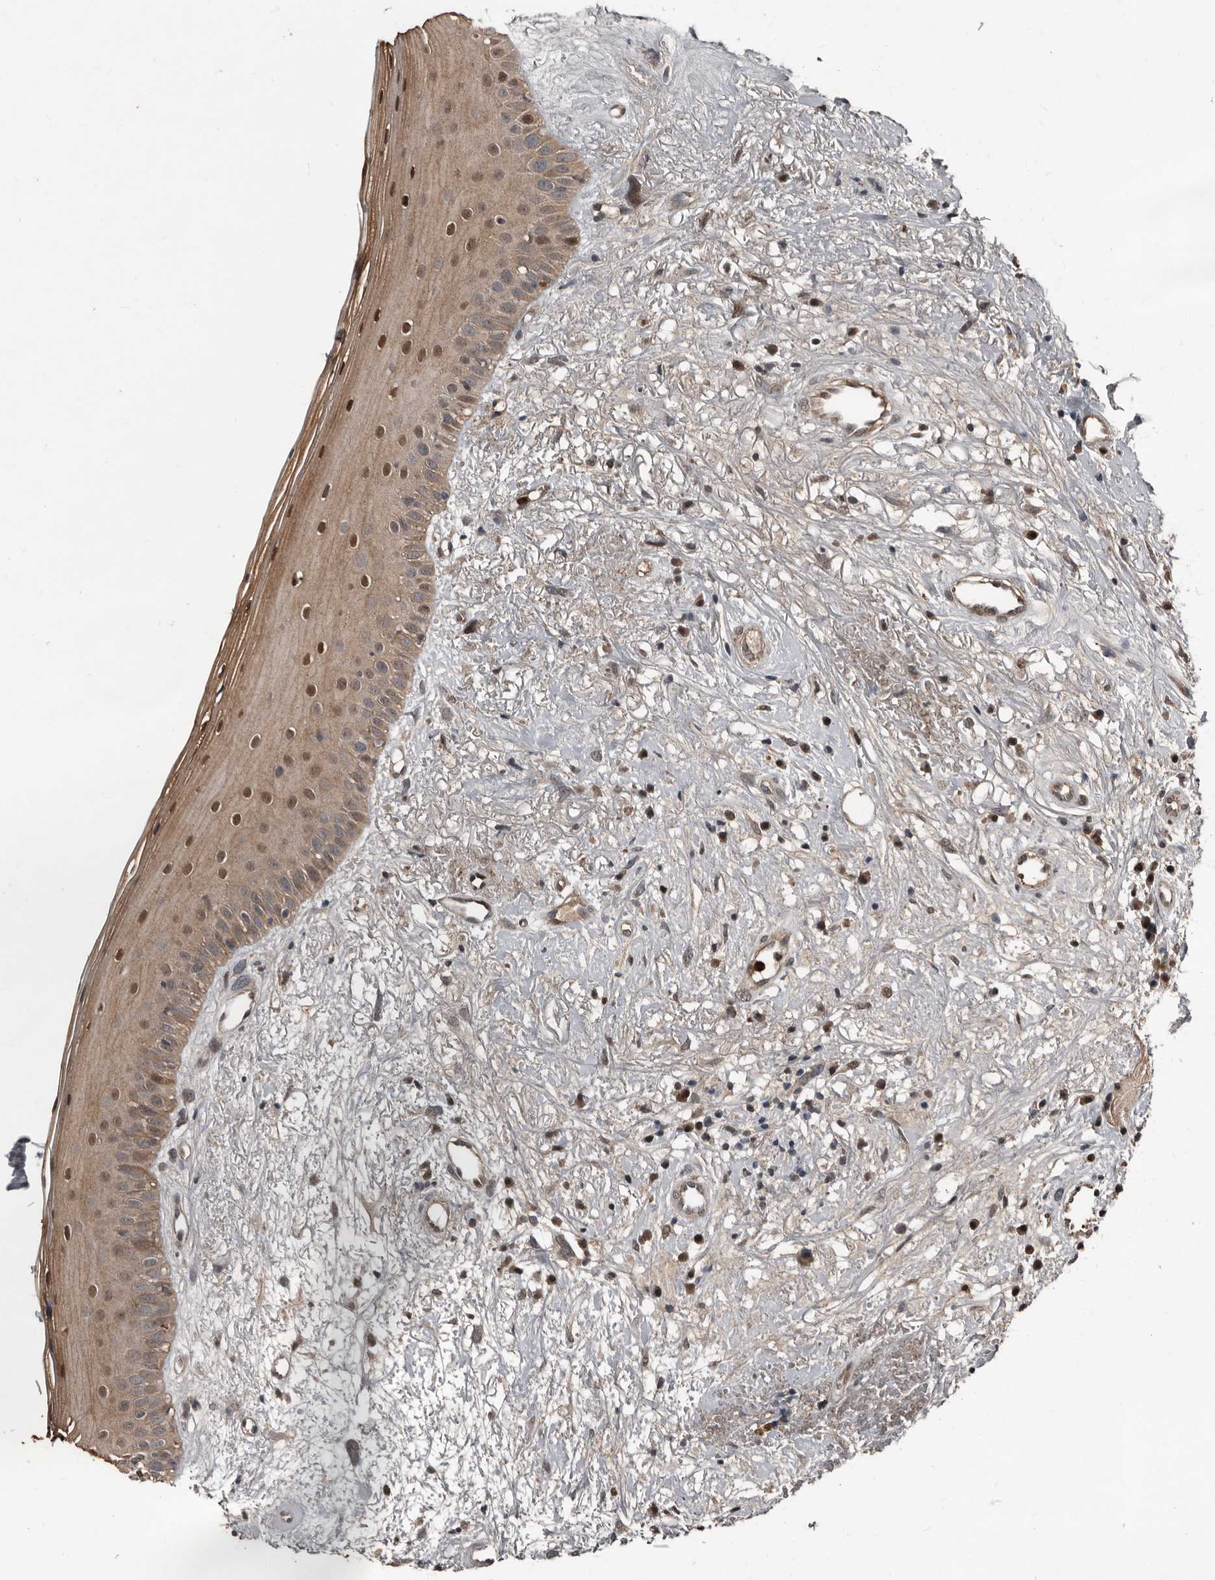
{"staining": {"intensity": "moderate", "quantity": ">75%", "location": "cytoplasmic/membranous,nuclear"}, "tissue": "oral mucosa", "cell_type": "Squamous epithelial cells", "image_type": "normal", "snomed": [{"axis": "morphology", "description": "Normal tissue, NOS"}, {"axis": "topography", "description": "Oral tissue"}], "caption": "Oral mucosa stained with DAB IHC reveals medium levels of moderate cytoplasmic/membranous,nuclear positivity in about >75% of squamous epithelial cells.", "gene": "FSBP", "patient": {"sex": "female", "age": 63}}